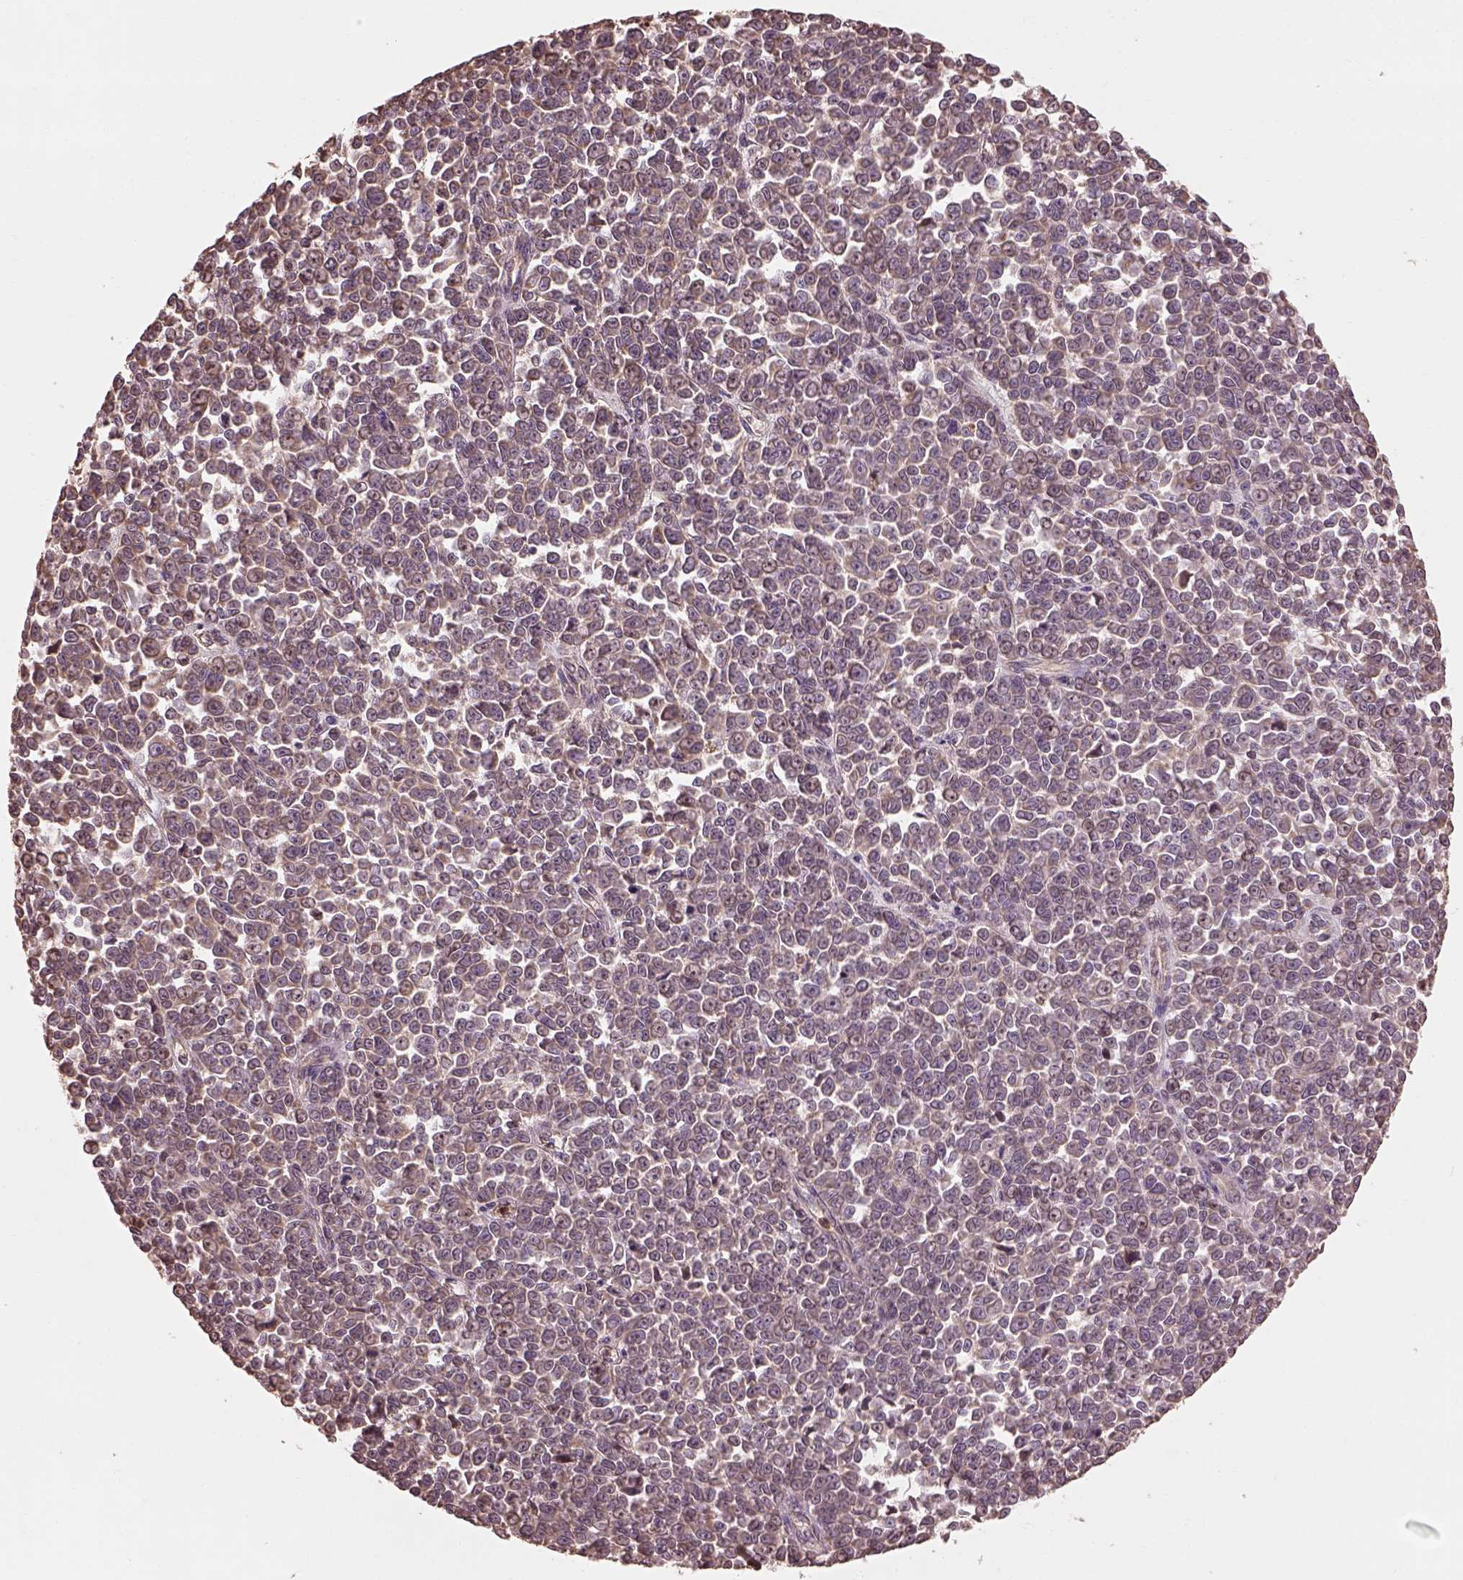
{"staining": {"intensity": "weak", "quantity": "<25%", "location": "cytoplasmic/membranous"}, "tissue": "melanoma", "cell_type": "Tumor cells", "image_type": "cancer", "snomed": [{"axis": "morphology", "description": "Malignant melanoma, NOS"}, {"axis": "topography", "description": "Skin"}], "caption": "An IHC photomicrograph of malignant melanoma is shown. There is no staining in tumor cells of malignant melanoma.", "gene": "METTL4", "patient": {"sex": "female", "age": 95}}